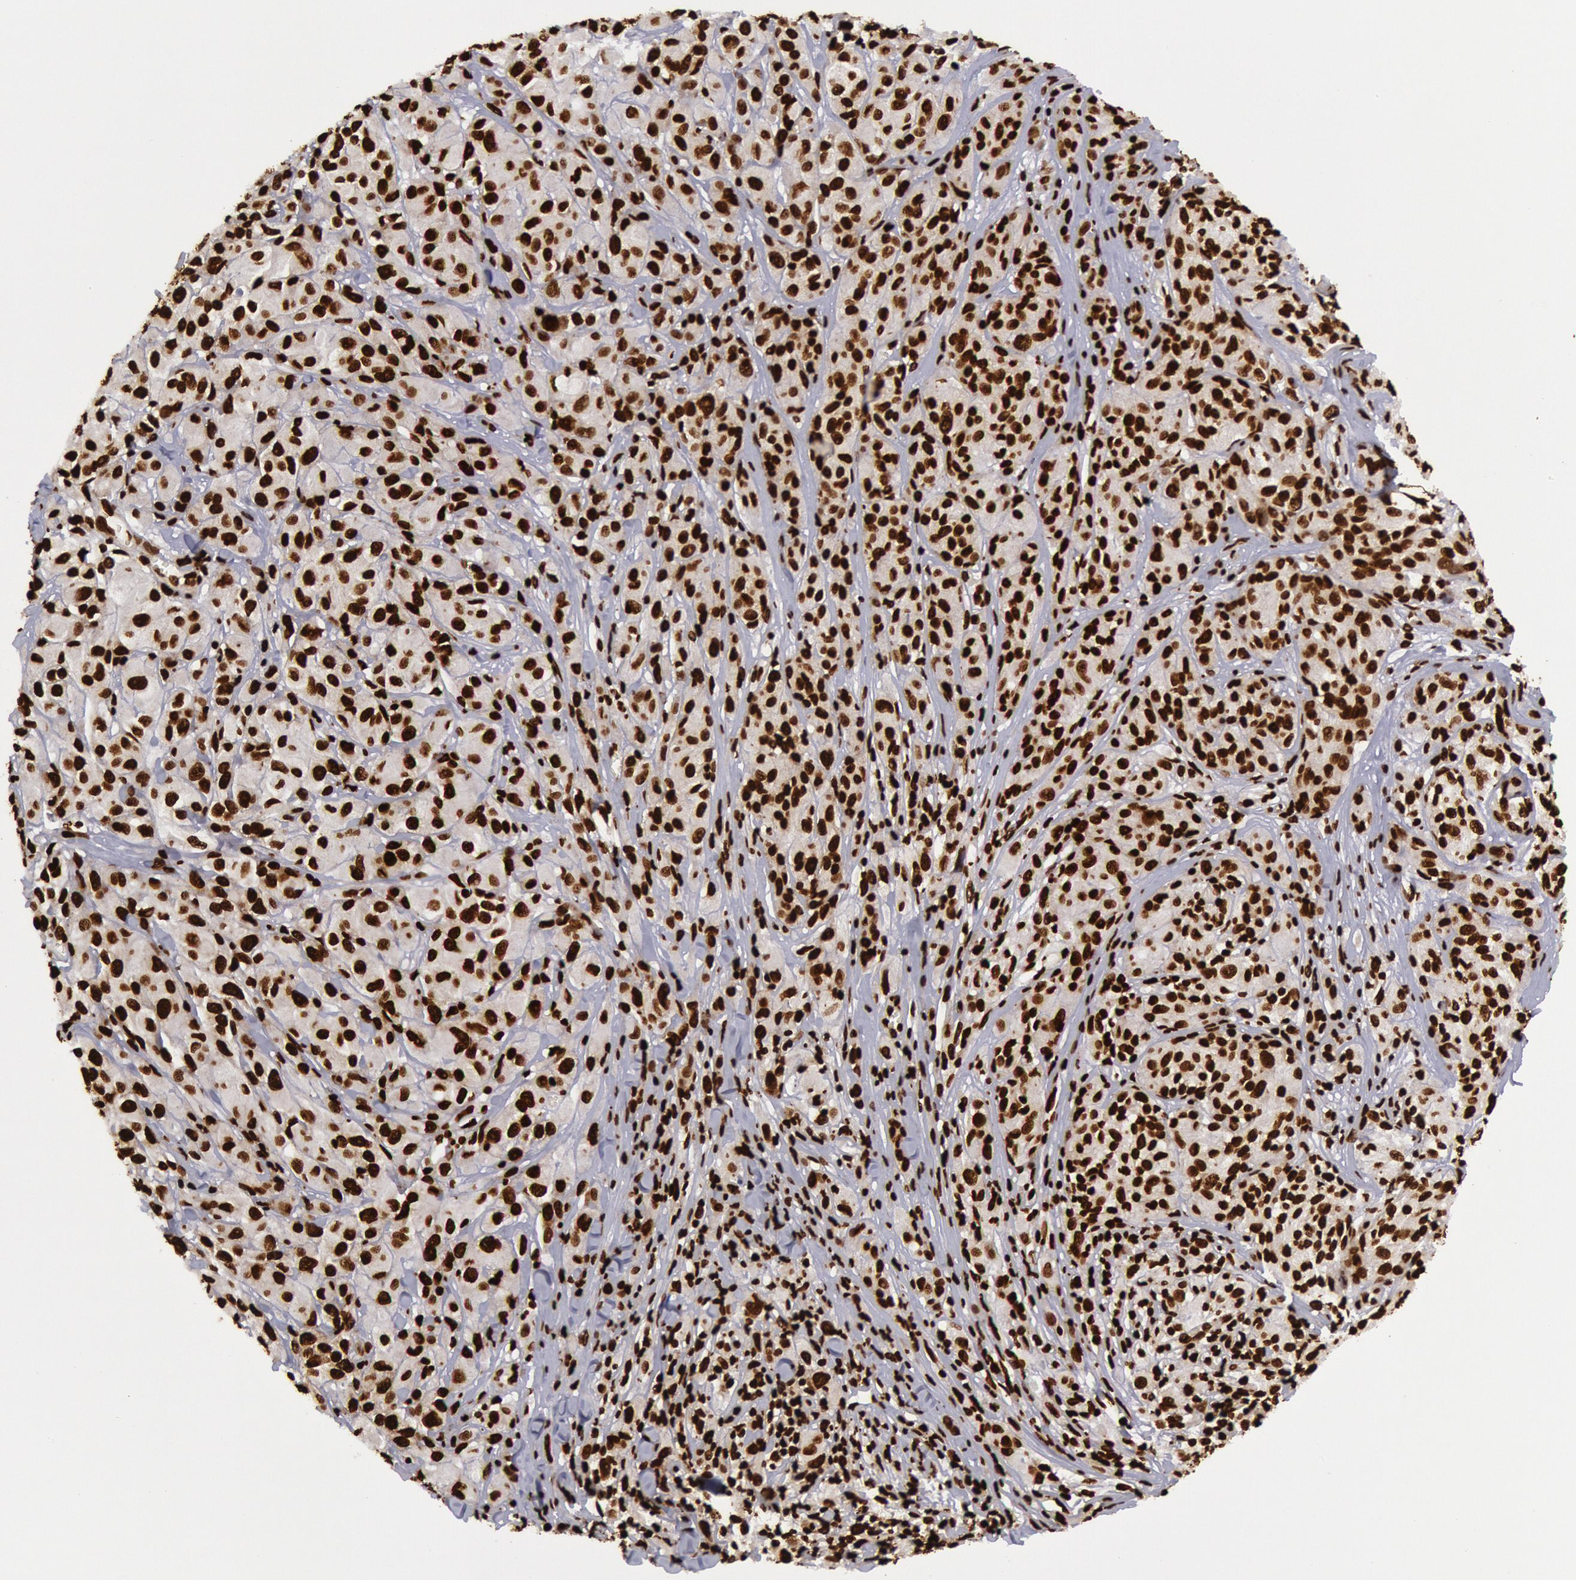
{"staining": {"intensity": "strong", "quantity": ">75%", "location": "nuclear"}, "tissue": "melanoma", "cell_type": "Tumor cells", "image_type": "cancer", "snomed": [{"axis": "morphology", "description": "Malignant melanoma, NOS"}, {"axis": "topography", "description": "Skin"}], "caption": "Protein staining by IHC reveals strong nuclear positivity in approximately >75% of tumor cells in melanoma. The staining was performed using DAB to visualize the protein expression in brown, while the nuclei were stained in blue with hematoxylin (Magnification: 20x).", "gene": "H3-4", "patient": {"sex": "male", "age": 56}}